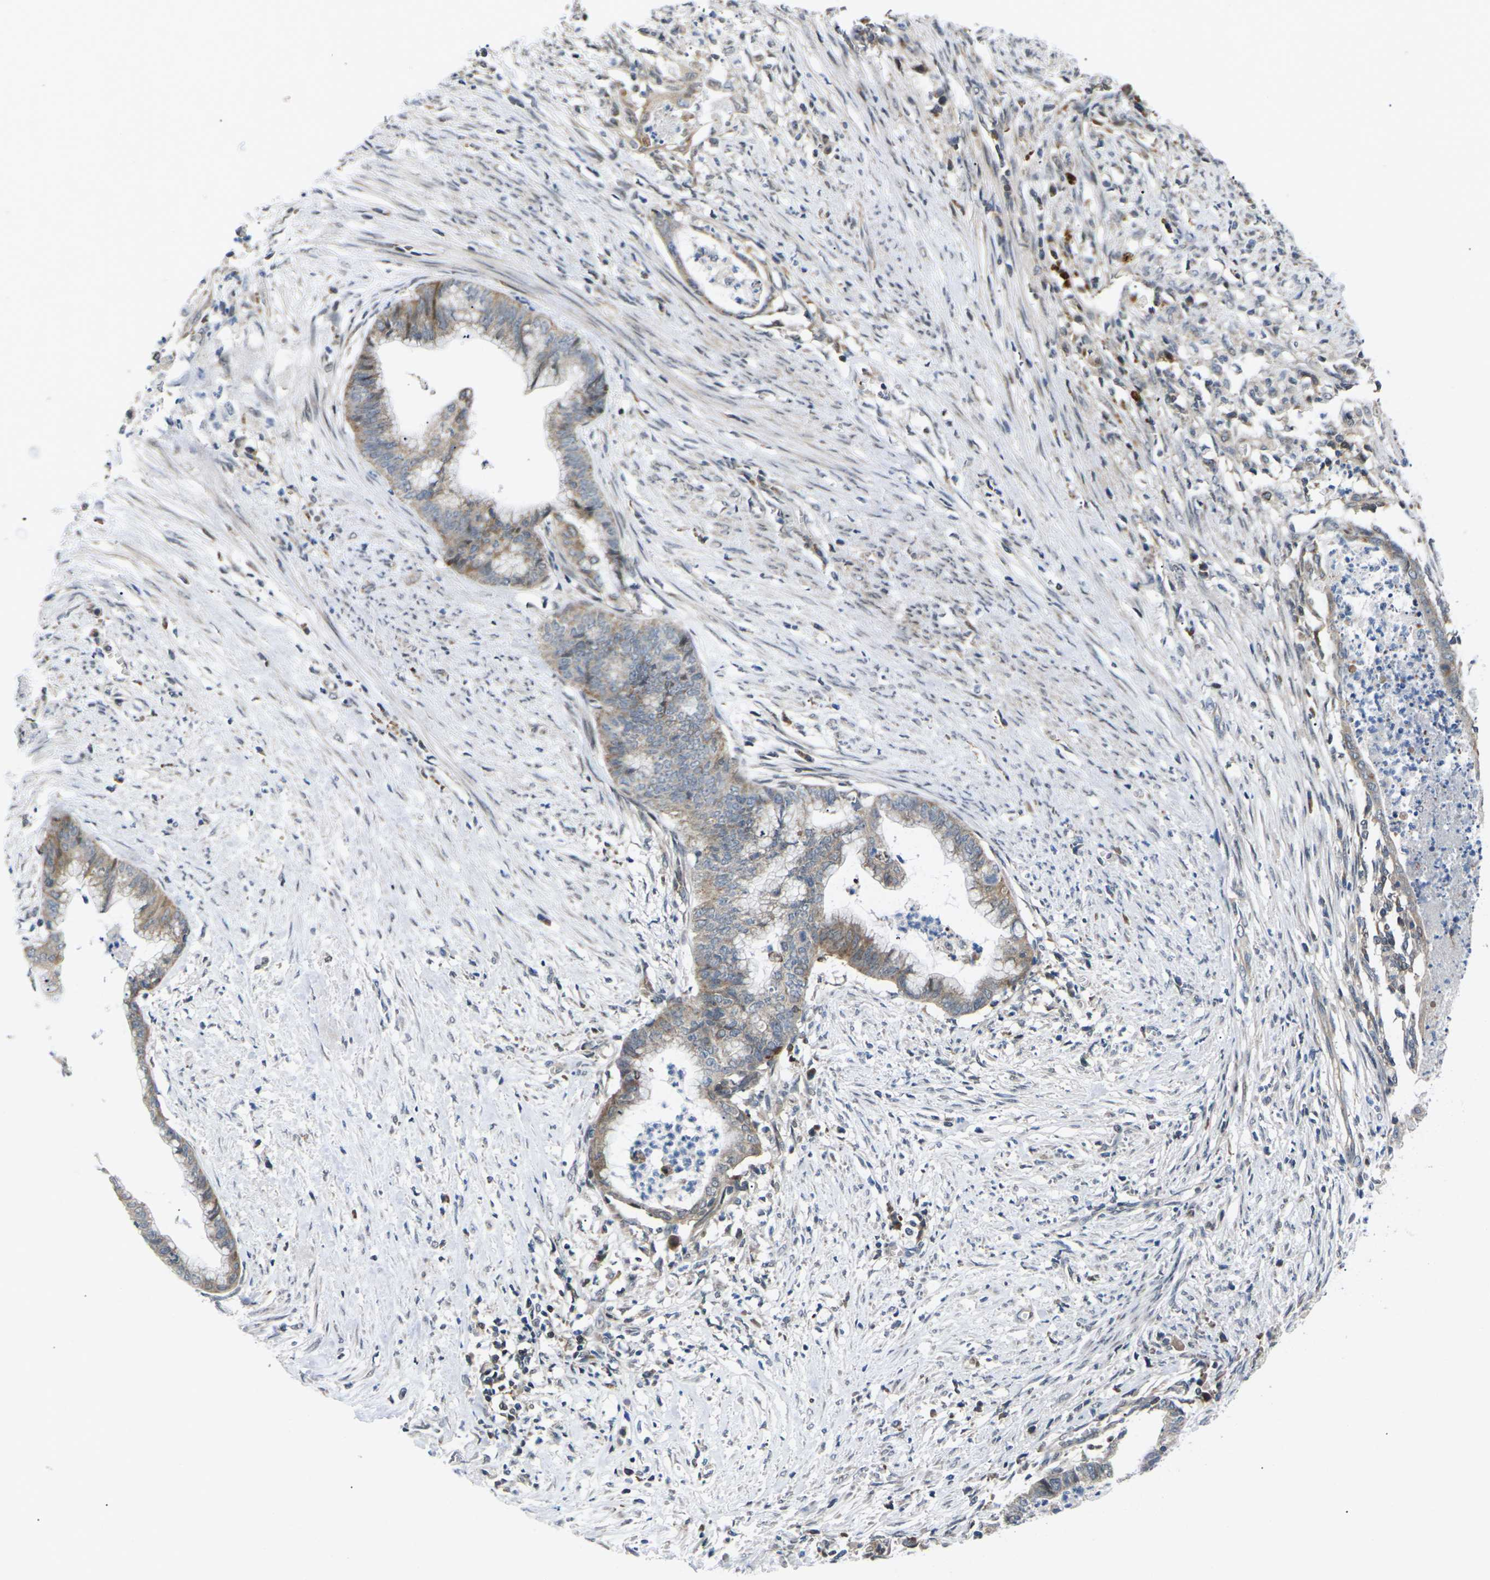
{"staining": {"intensity": "moderate", "quantity": "25%-75%", "location": "cytoplasmic/membranous"}, "tissue": "endometrial cancer", "cell_type": "Tumor cells", "image_type": "cancer", "snomed": [{"axis": "morphology", "description": "Necrosis, NOS"}, {"axis": "morphology", "description": "Adenocarcinoma, NOS"}, {"axis": "topography", "description": "Endometrium"}], "caption": "Adenocarcinoma (endometrial) tissue displays moderate cytoplasmic/membranous staining in about 25%-75% of tumor cells, visualized by immunohistochemistry.", "gene": "RPS6KA3", "patient": {"sex": "female", "age": 79}}